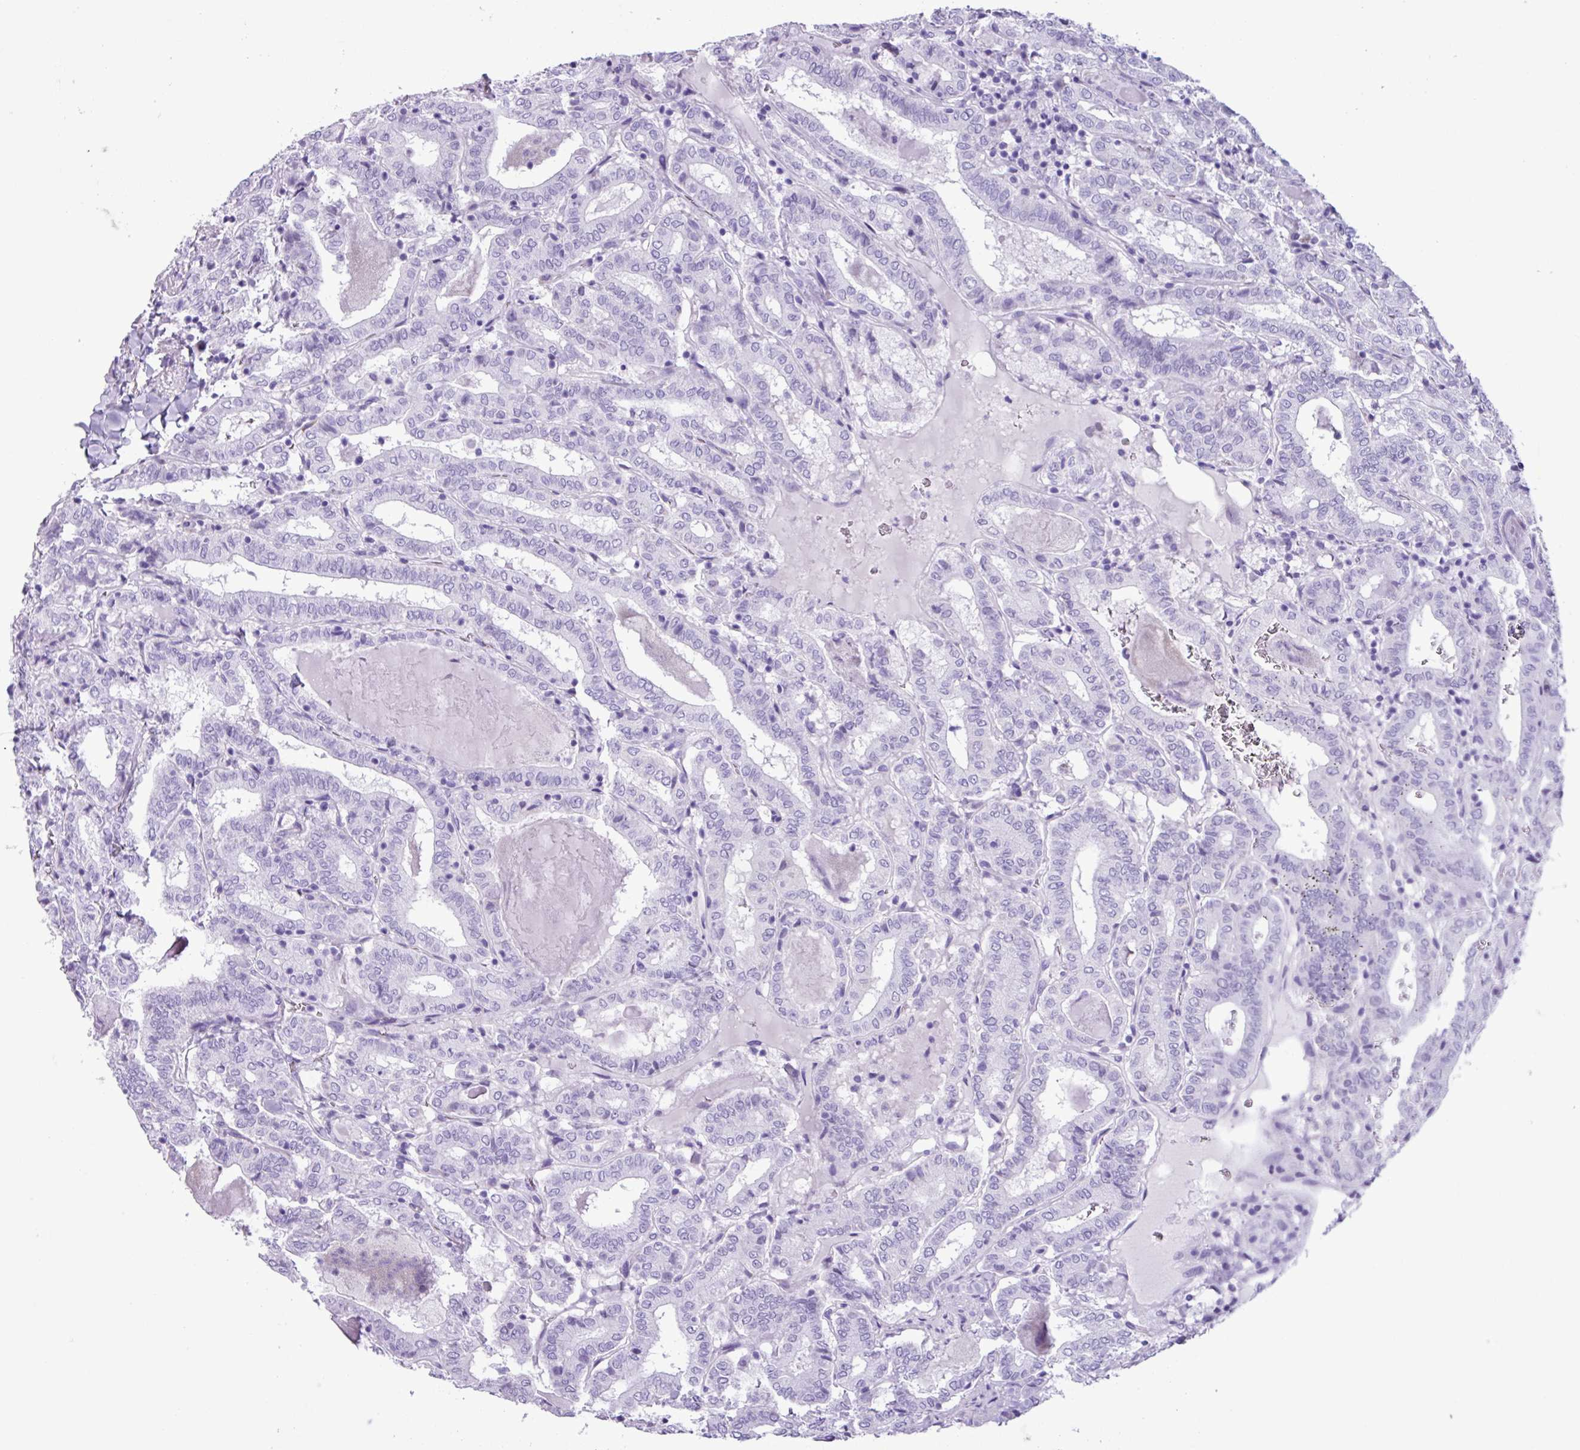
{"staining": {"intensity": "negative", "quantity": "none", "location": "none"}, "tissue": "thyroid cancer", "cell_type": "Tumor cells", "image_type": "cancer", "snomed": [{"axis": "morphology", "description": "Papillary adenocarcinoma, NOS"}, {"axis": "topography", "description": "Thyroid gland"}], "caption": "Tumor cells show no significant staining in papillary adenocarcinoma (thyroid).", "gene": "AGO3", "patient": {"sex": "female", "age": 72}}